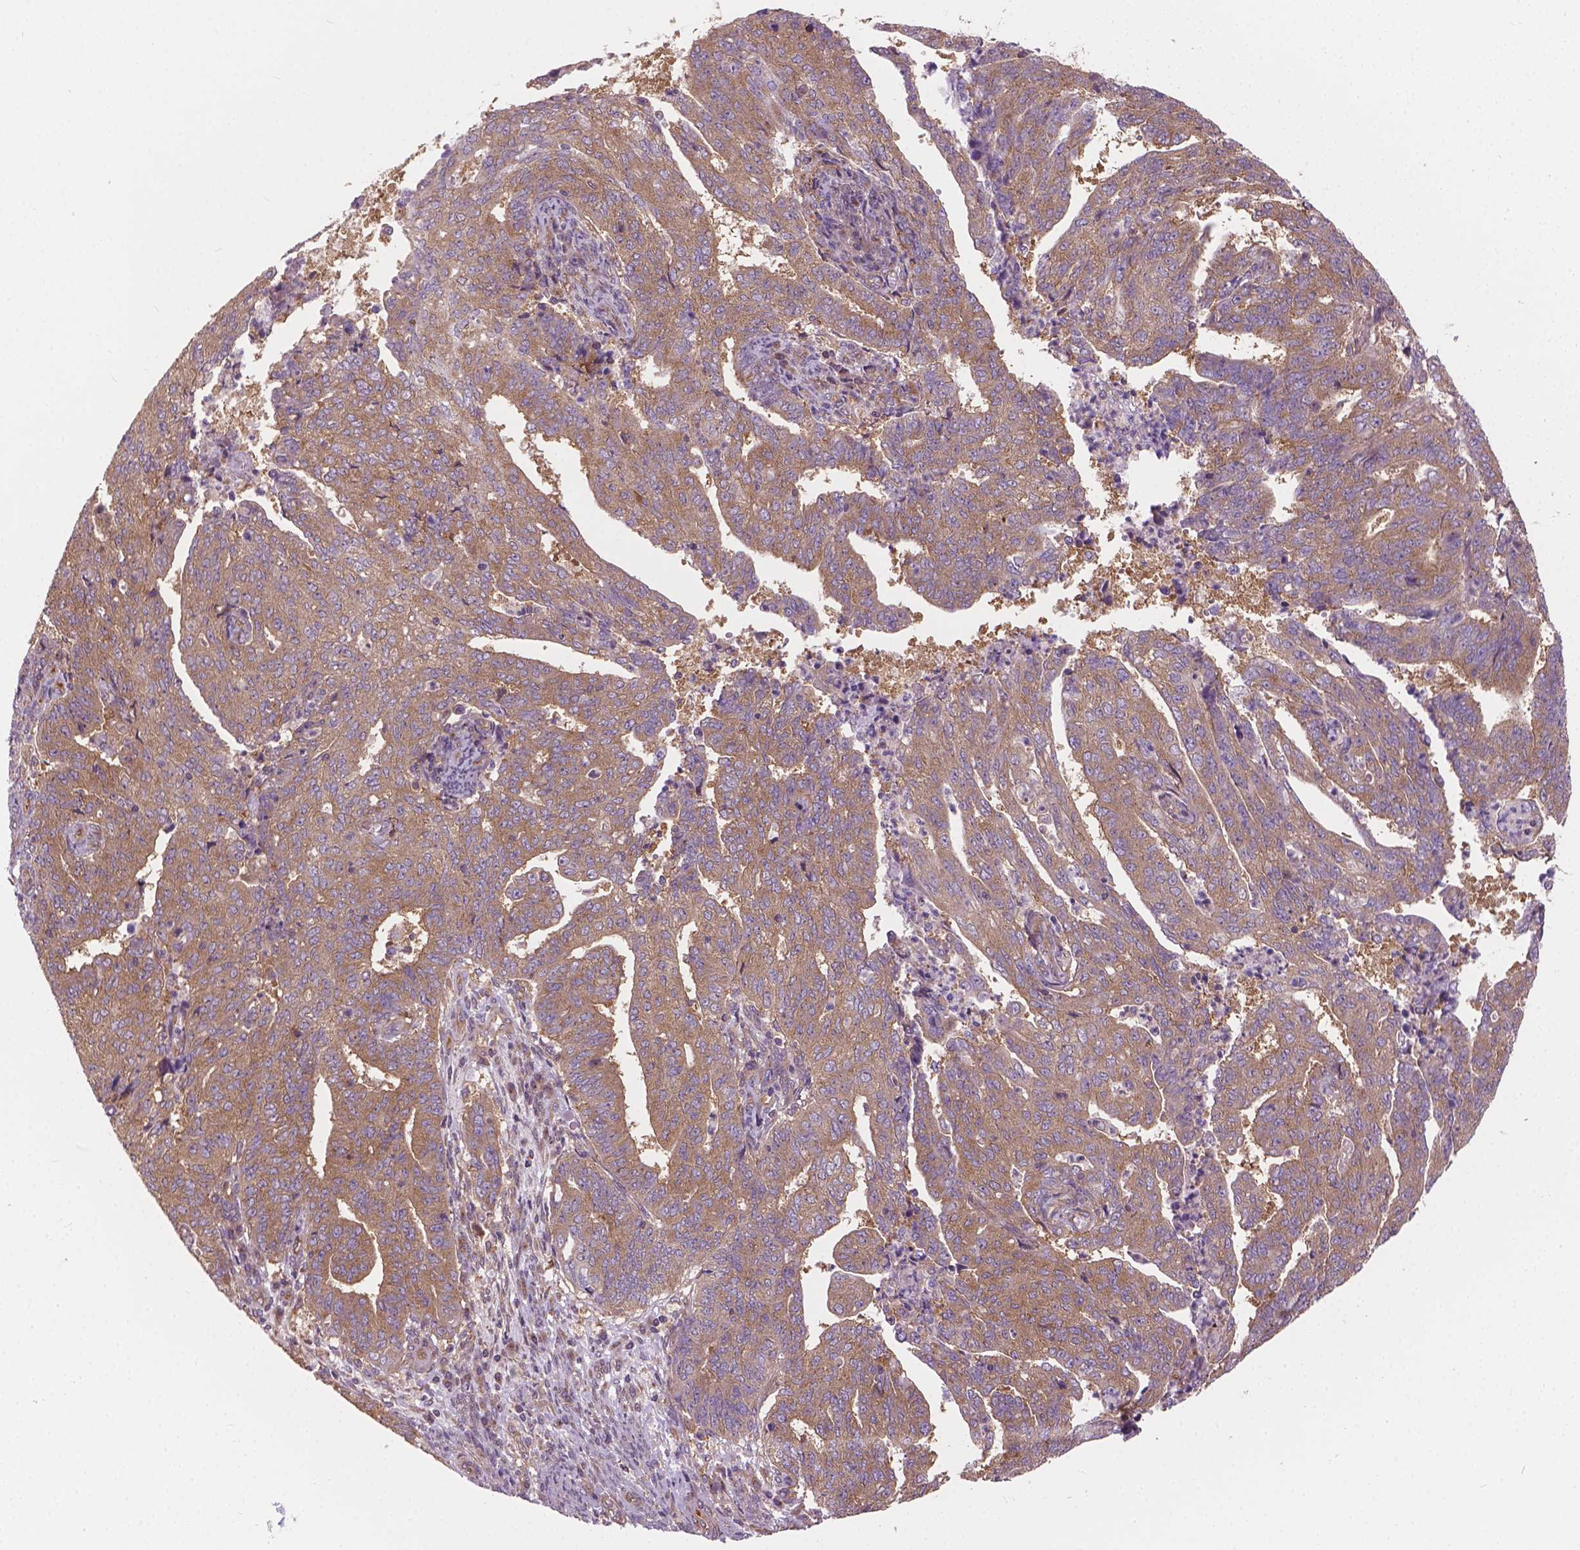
{"staining": {"intensity": "weak", "quantity": ">75%", "location": "cytoplasmic/membranous"}, "tissue": "endometrial cancer", "cell_type": "Tumor cells", "image_type": "cancer", "snomed": [{"axis": "morphology", "description": "Adenocarcinoma, NOS"}, {"axis": "topography", "description": "Endometrium"}], "caption": "Protein analysis of adenocarcinoma (endometrial) tissue exhibits weak cytoplasmic/membranous positivity in about >75% of tumor cells.", "gene": "MZT1", "patient": {"sex": "female", "age": 82}}